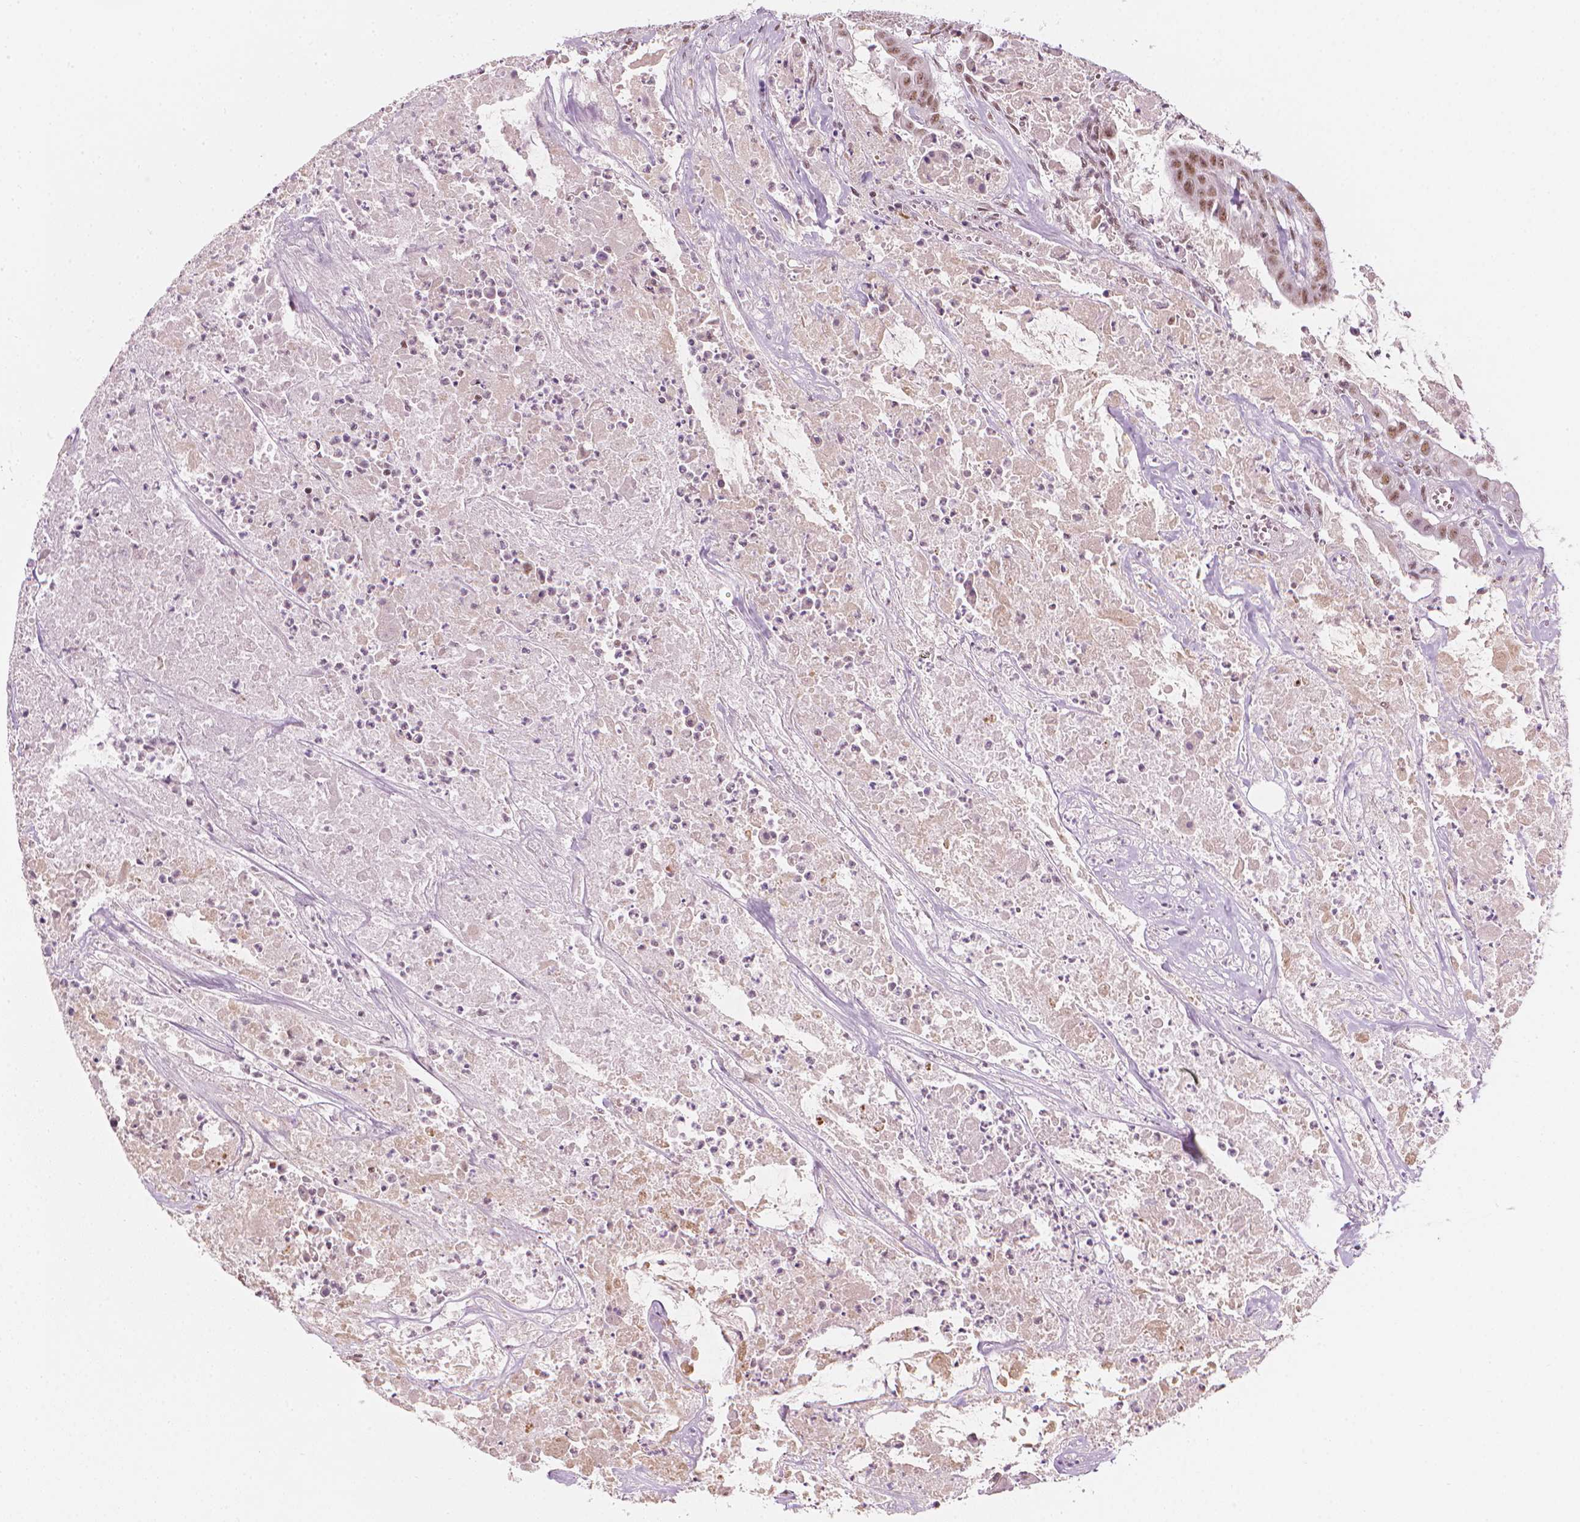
{"staining": {"intensity": "moderate", "quantity": ">75%", "location": "nuclear"}, "tissue": "colorectal cancer", "cell_type": "Tumor cells", "image_type": "cancer", "snomed": [{"axis": "morphology", "description": "Adenocarcinoma, NOS"}, {"axis": "topography", "description": "Colon"}], "caption": "Immunohistochemistry image of neoplastic tissue: colorectal adenocarcinoma stained using immunohistochemistry reveals medium levels of moderate protein expression localized specifically in the nuclear of tumor cells, appearing as a nuclear brown color.", "gene": "ELF2", "patient": {"sex": "male", "age": 33}}